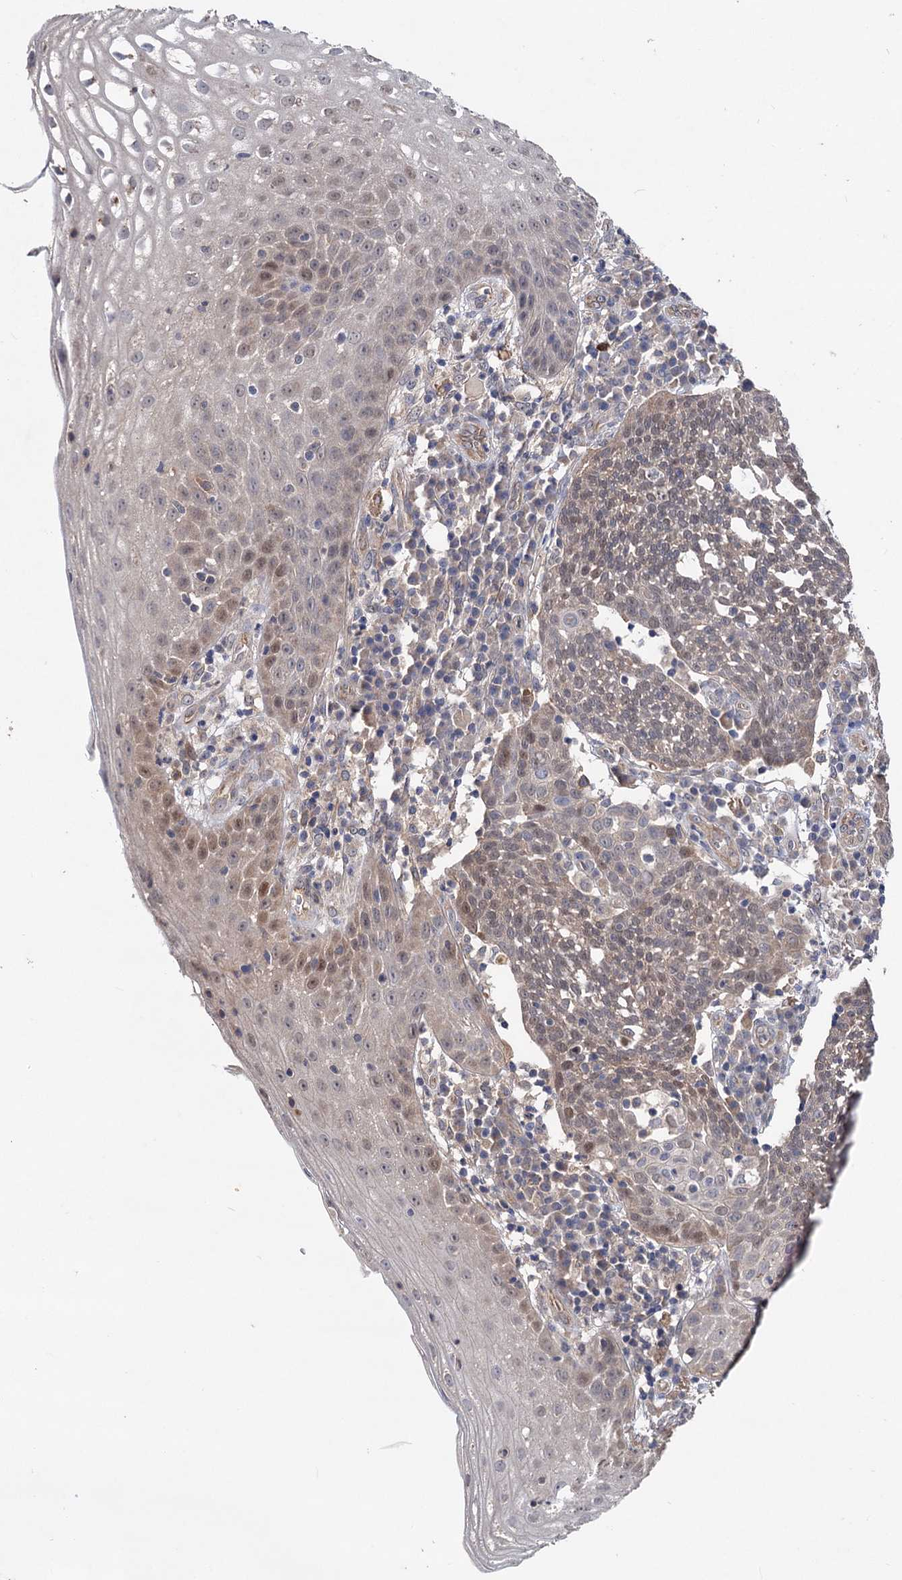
{"staining": {"intensity": "weak", "quantity": ">75%", "location": "nuclear"}, "tissue": "cervical cancer", "cell_type": "Tumor cells", "image_type": "cancer", "snomed": [{"axis": "morphology", "description": "Squamous cell carcinoma, NOS"}, {"axis": "topography", "description": "Cervix"}], "caption": "Immunohistochemical staining of human cervical squamous cell carcinoma shows weak nuclear protein expression in approximately >75% of tumor cells.", "gene": "NUDCD2", "patient": {"sex": "female", "age": 34}}